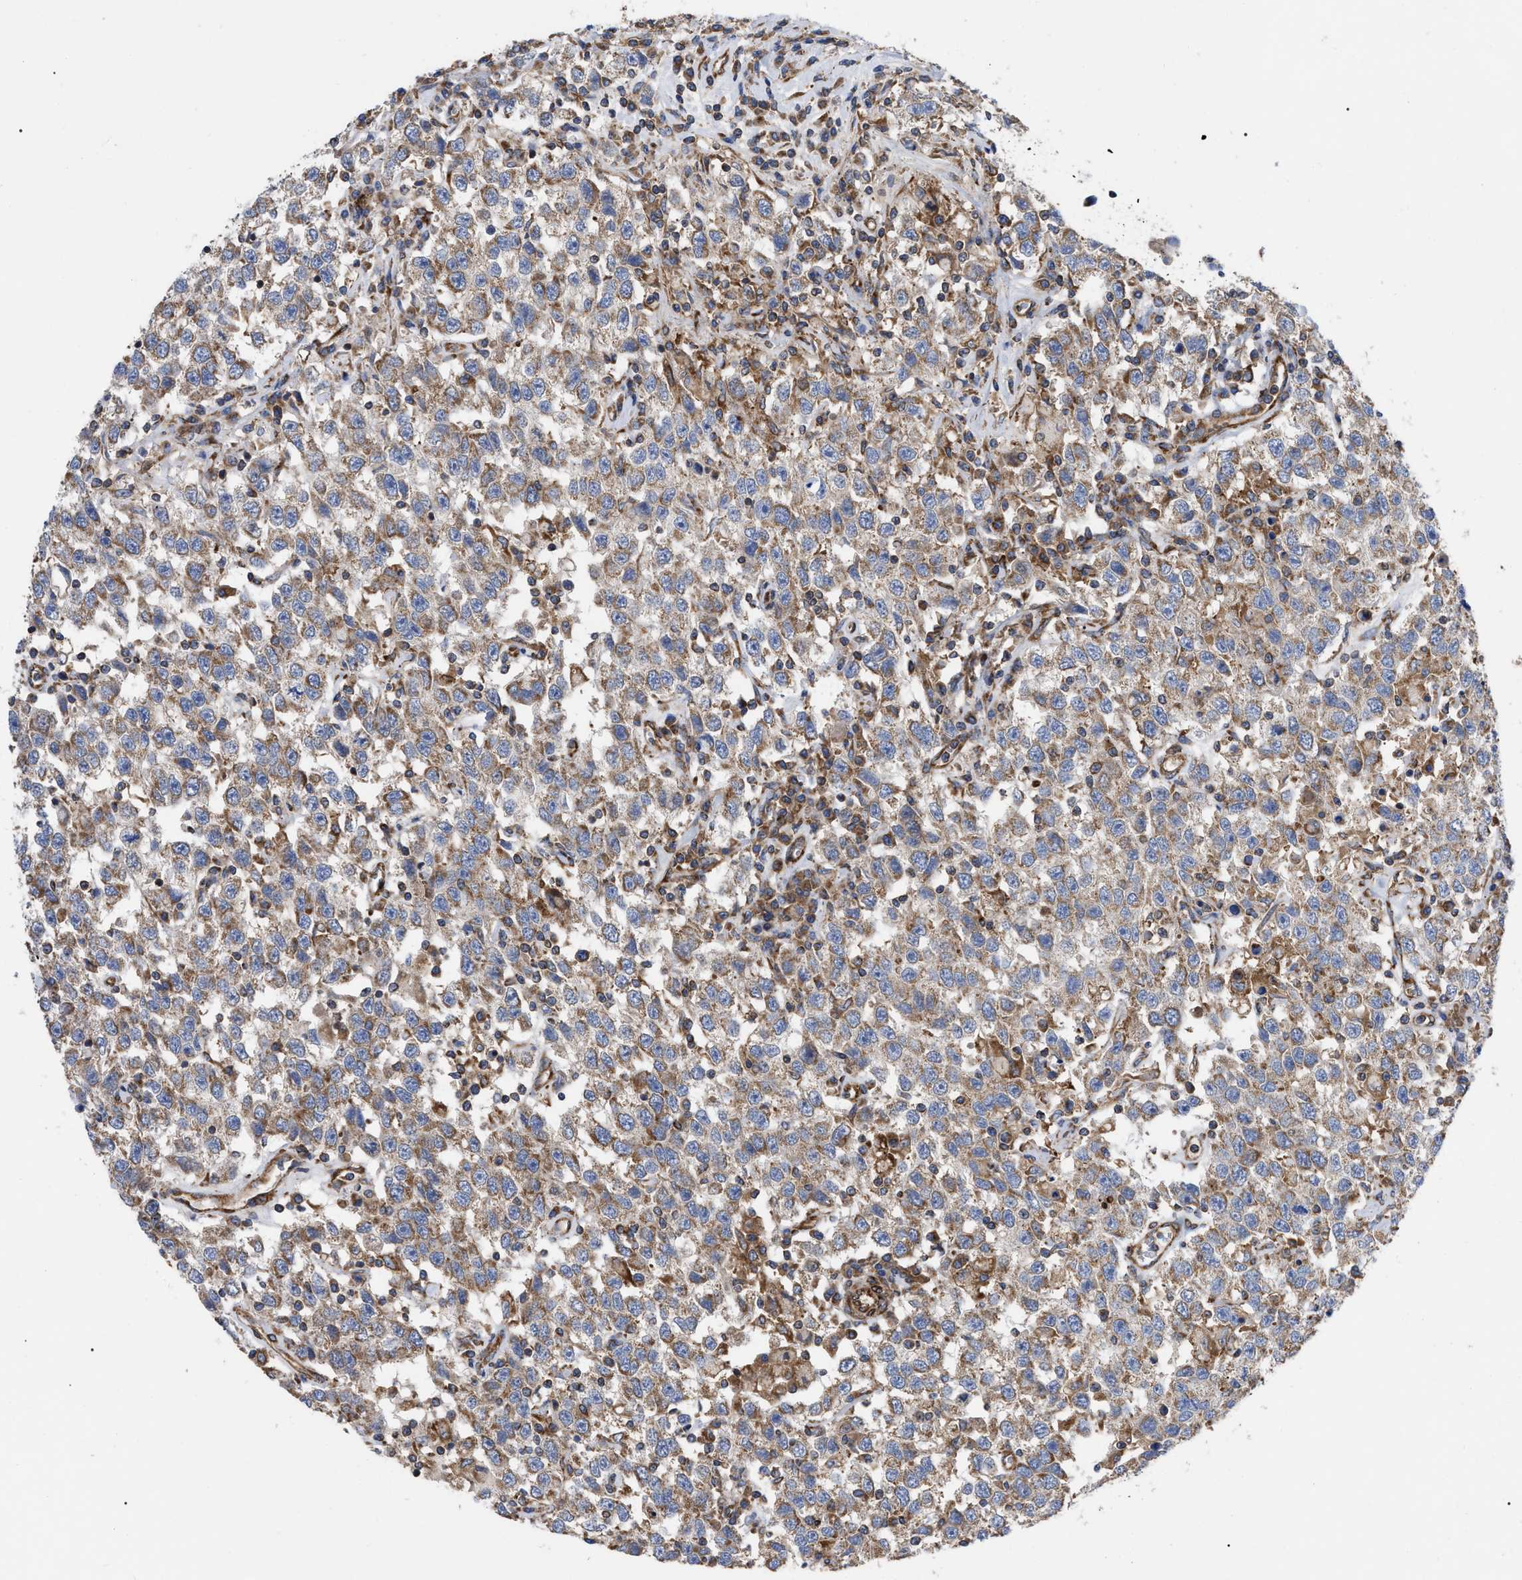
{"staining": {"intensity": "moderate", "quantity": ">75%", "location": "cytoplasmic/membranous"}, "tissue": "testis cancer", "cell_type": "Tumor cells", "image_type": "cancer", "snomed": [{"axis": "morphology", "description": "Seminoma, NOS"}, {"axis": "topography", "description": "Testis"}], "caption": "Protein staining demonstrates moderate cytoplasmic/membranous expression in approximately >75% of tumor cells in testis cancer.", "gene": "FAM120A", "patient": {"sex": "male", "age": 41}}